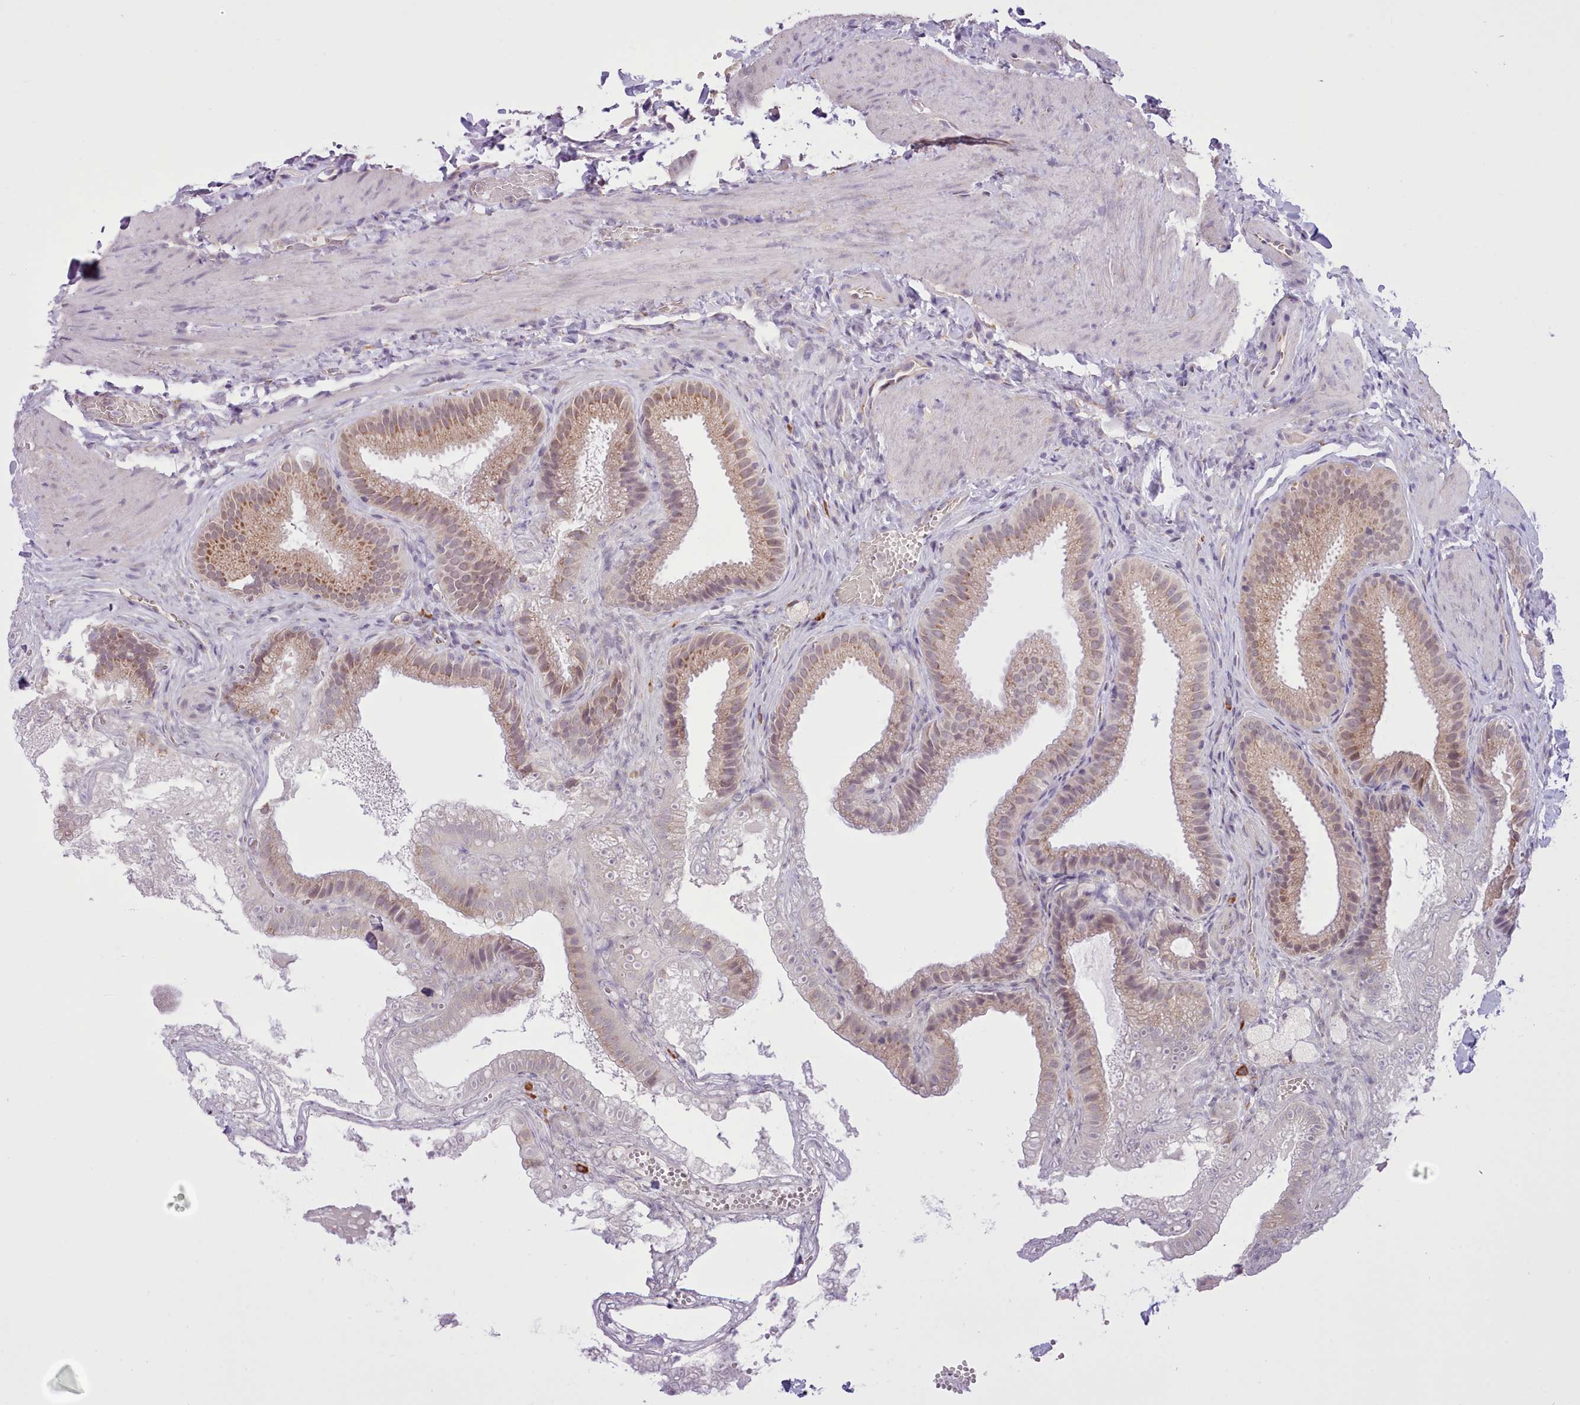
{"staining": {"intensity": "moderate", "quantity": ">75%", "location": "cytoplasmic/membranous"}, "tissue": "gallbladder", "cell_type": "Glandular cells", "image_type": "normal", "snomed": [{"axis": "morphology", "description": "Normal tissue, NOS"}, {"axis": "topography", "description": "Gallbladder"}], "caption": "Moderate cytoplasmic/membranous staining for a protein is present in about >75% of glandular cells of benign gallbladder using IHC.", "gene": "SEC61B", "patient": {"sex": "male", "age": 38}}